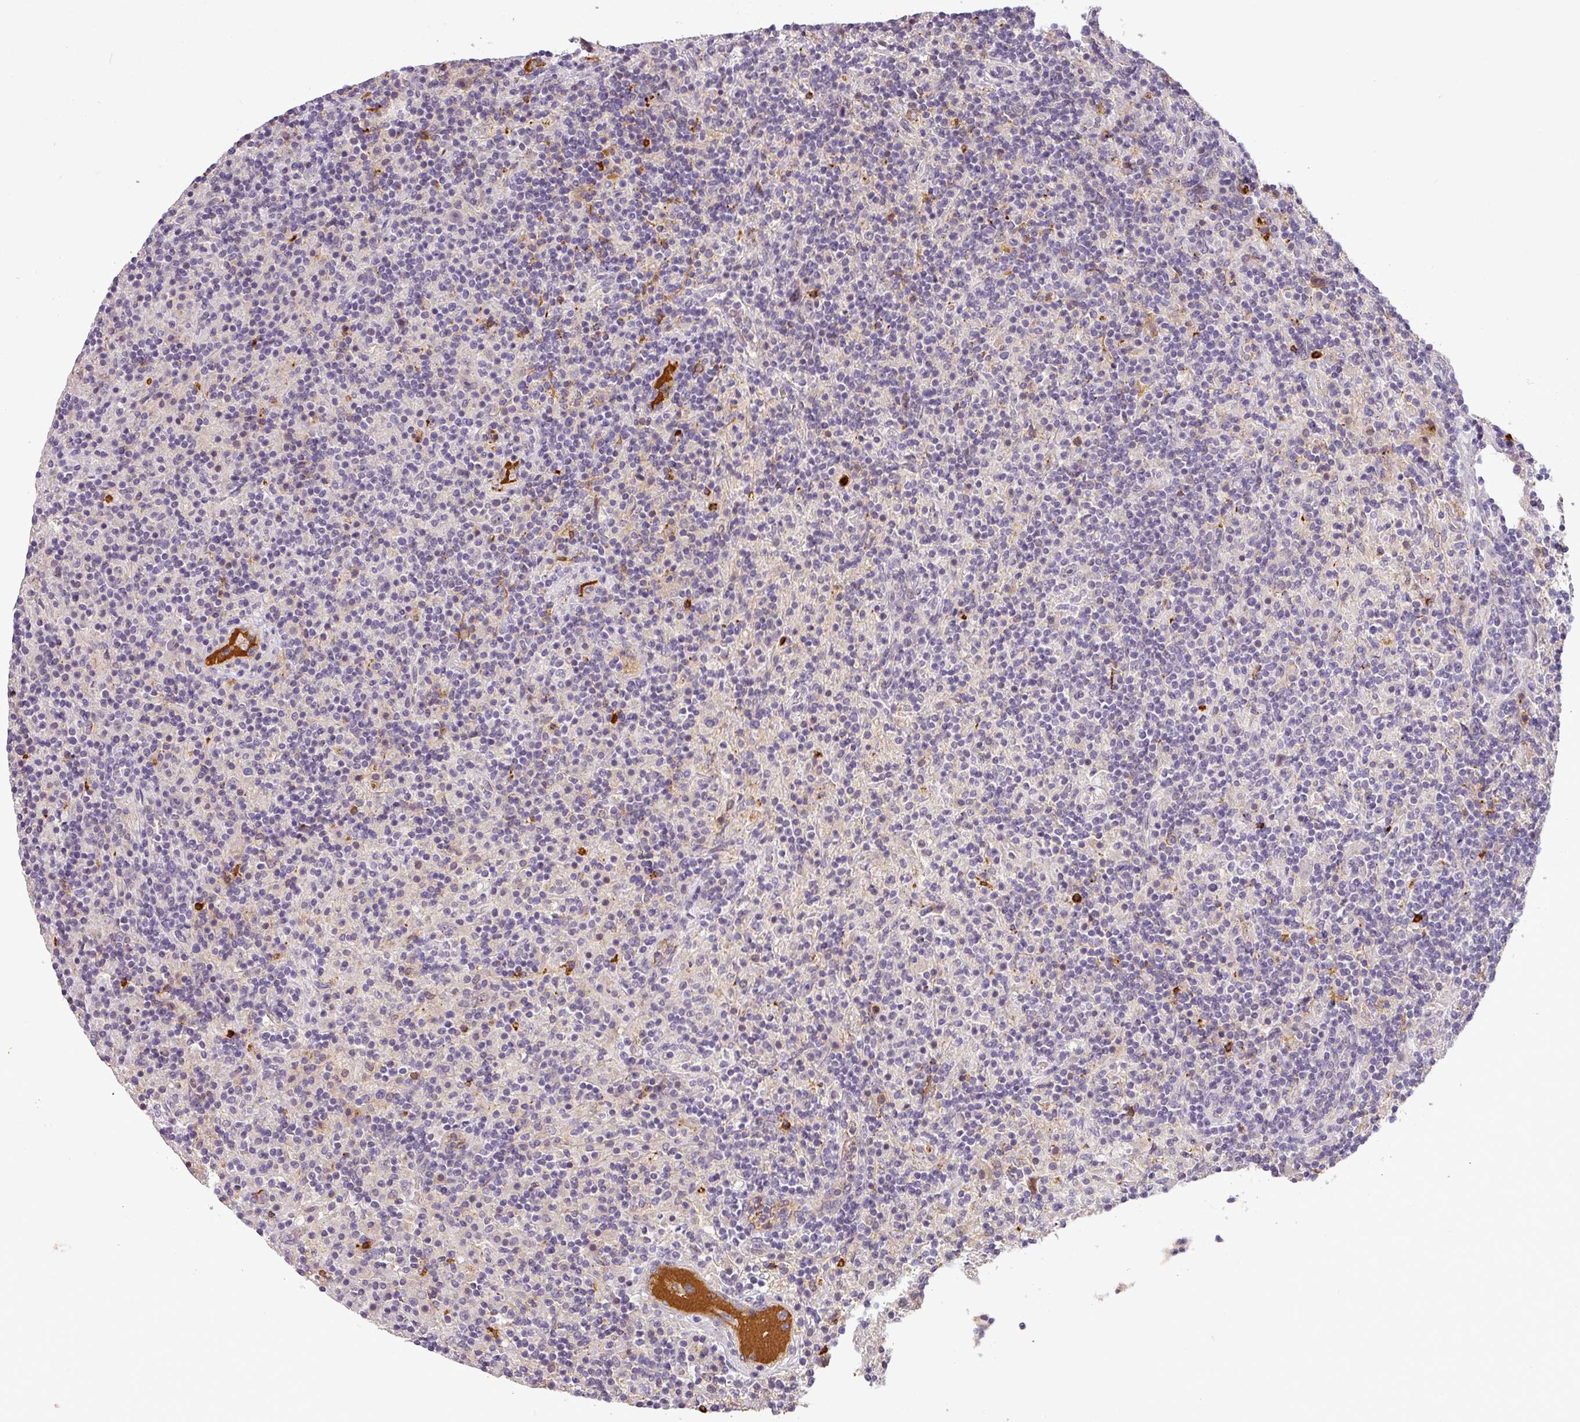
{"staining": {"intensity": "negative", "quantity": "none", "location": "none"}, "tissue": "lymphoma", "cell_type": "Tumor cells", "image_type": "cancer", "snomed": [{"axis": "morphology", "description": "Hodgkin's disease, NOS"}, {"axis": "topography", "description": "Lymph node"}], "caption": "Tumor cells show no significant protein staining in Hodgkin's disease. (DAB immunohistochemistry with hematoxylin counter stain).", "gene": "APOC1", "patient": {"sex": "male", "age": 70}}